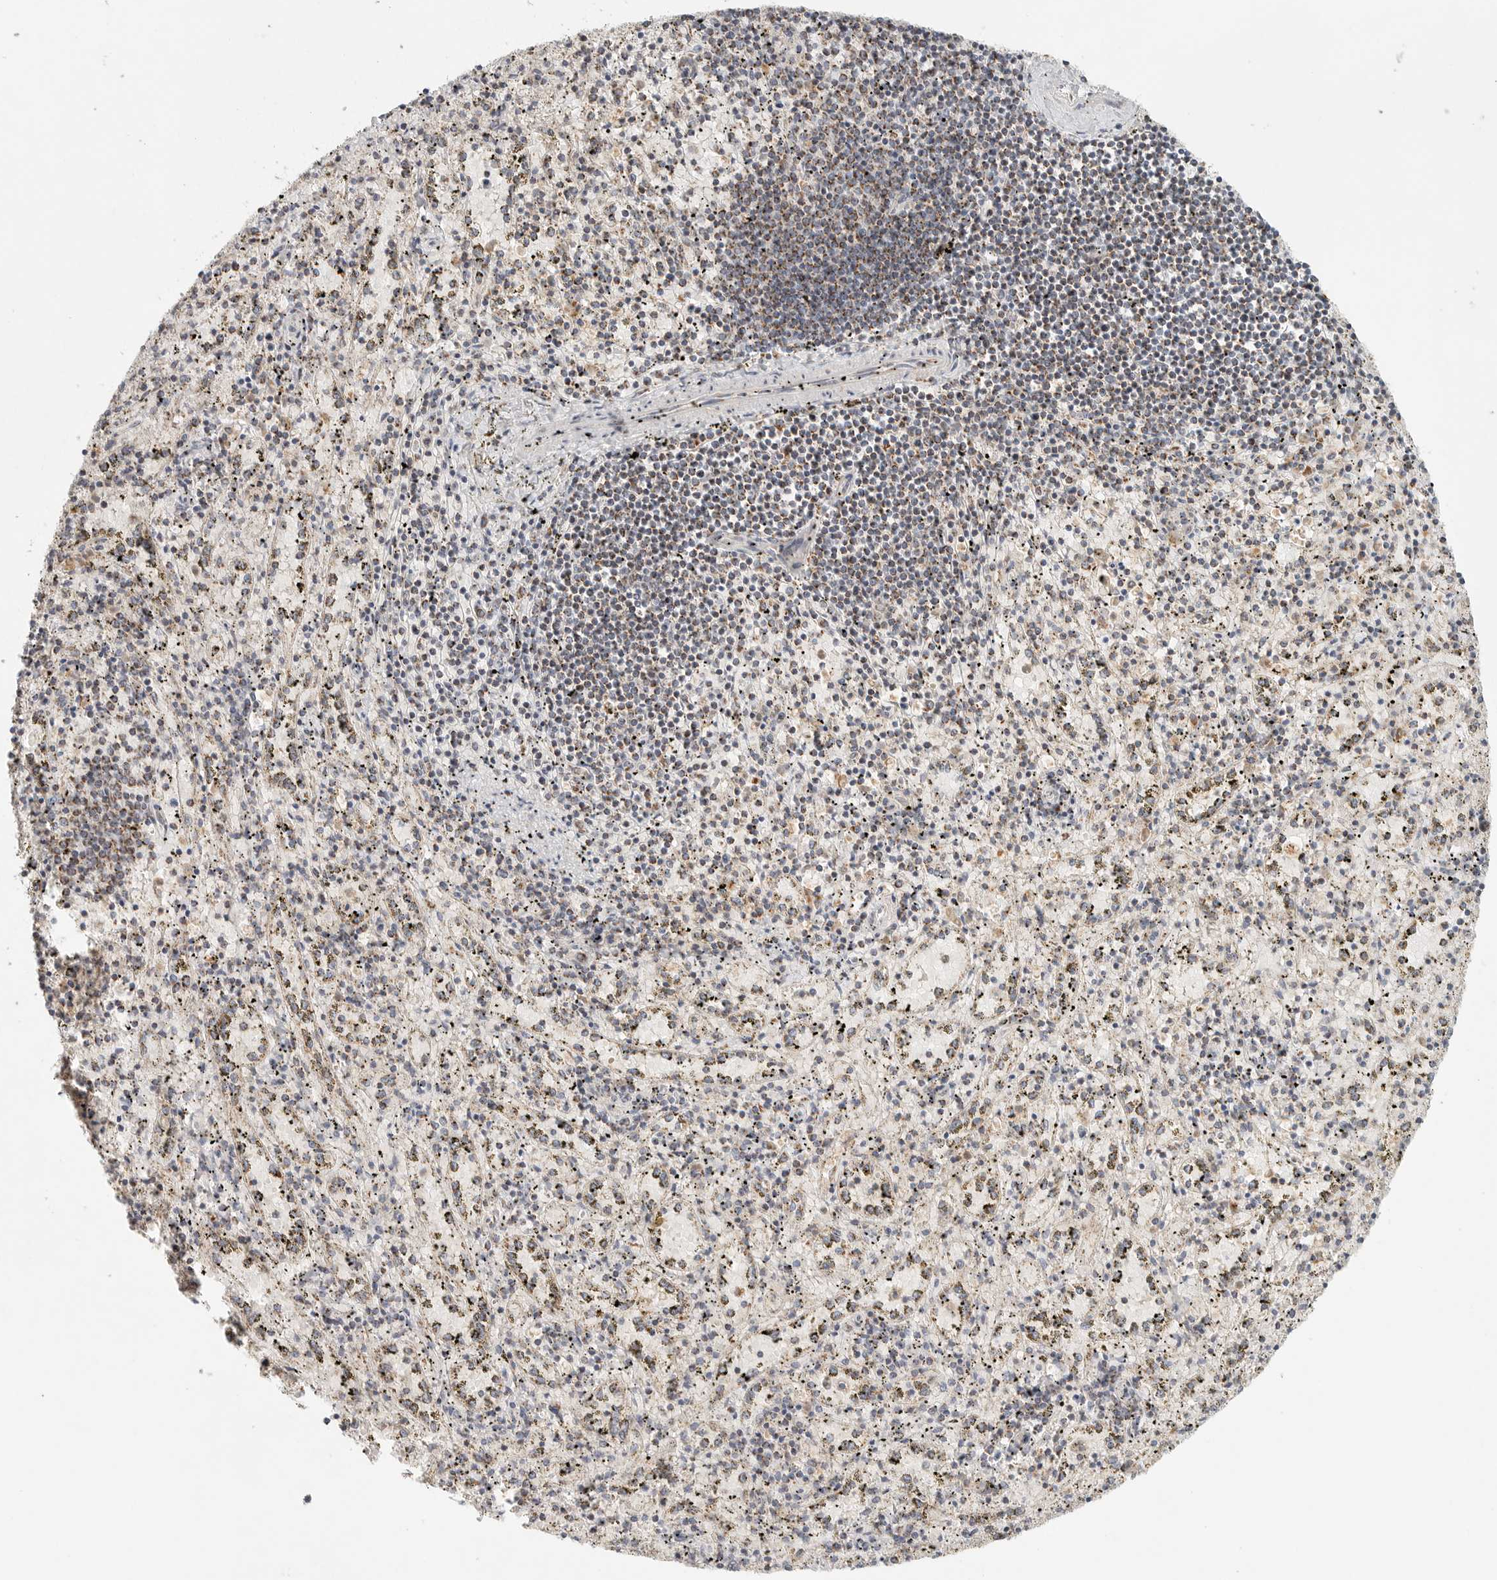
{"staining": {"intensity": "moderate", "quantity": "<25%", "location": "cytoplasmic/membranous"}, "tissue": "spleen", "cell_type": "Cells in red pulp", "image_type": "normal", "snomed": [{"axis": "morphology", "description": "Normal tissue, NOS"}, {"axis": "topography", "description": "Spleen"}], "caption": "Protein staining reveals moderate cytoplasmic/membranous expression in approximately <25% of cells in red pulp in normal spleen.", "gene": "SLC25A26", "patient": {"sex": "male", "age": 11}}